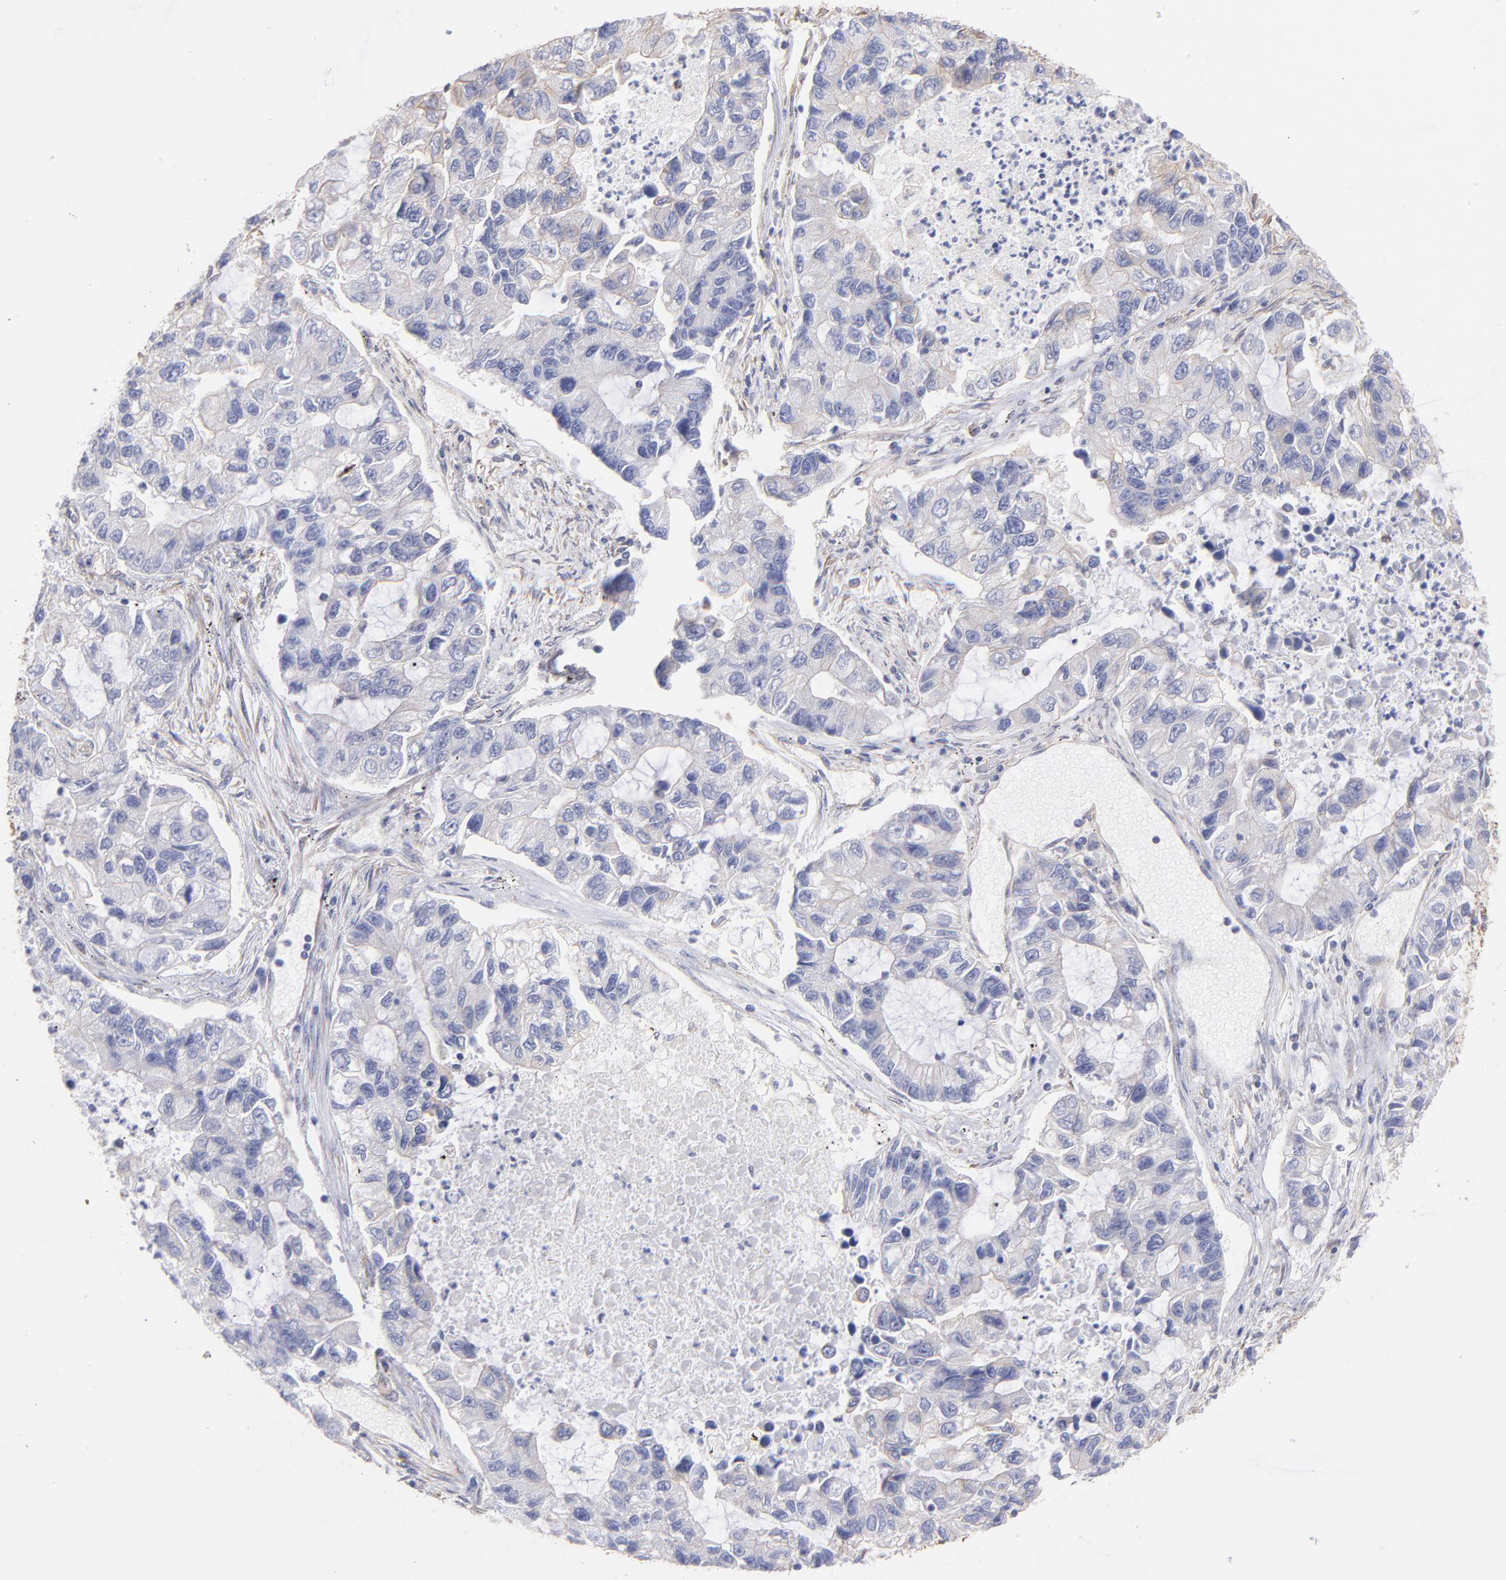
{"staining": {"intensity": "negative", "quantity": "none", "location": "none"}, "tissue": "lung cancer", "cell_type": "Tumor cells", "image_type": "cancer", "snomed": [{"axis": "morphology", "description": "Adenocarcinoma, NOS"}, {"axis": "topography", "description": "Lung"}], "caption": "There is no significant positivity in tumor cells of lung cancer.", "gene": "PLEC", "patient": {"sex": "female", "age": 51}}